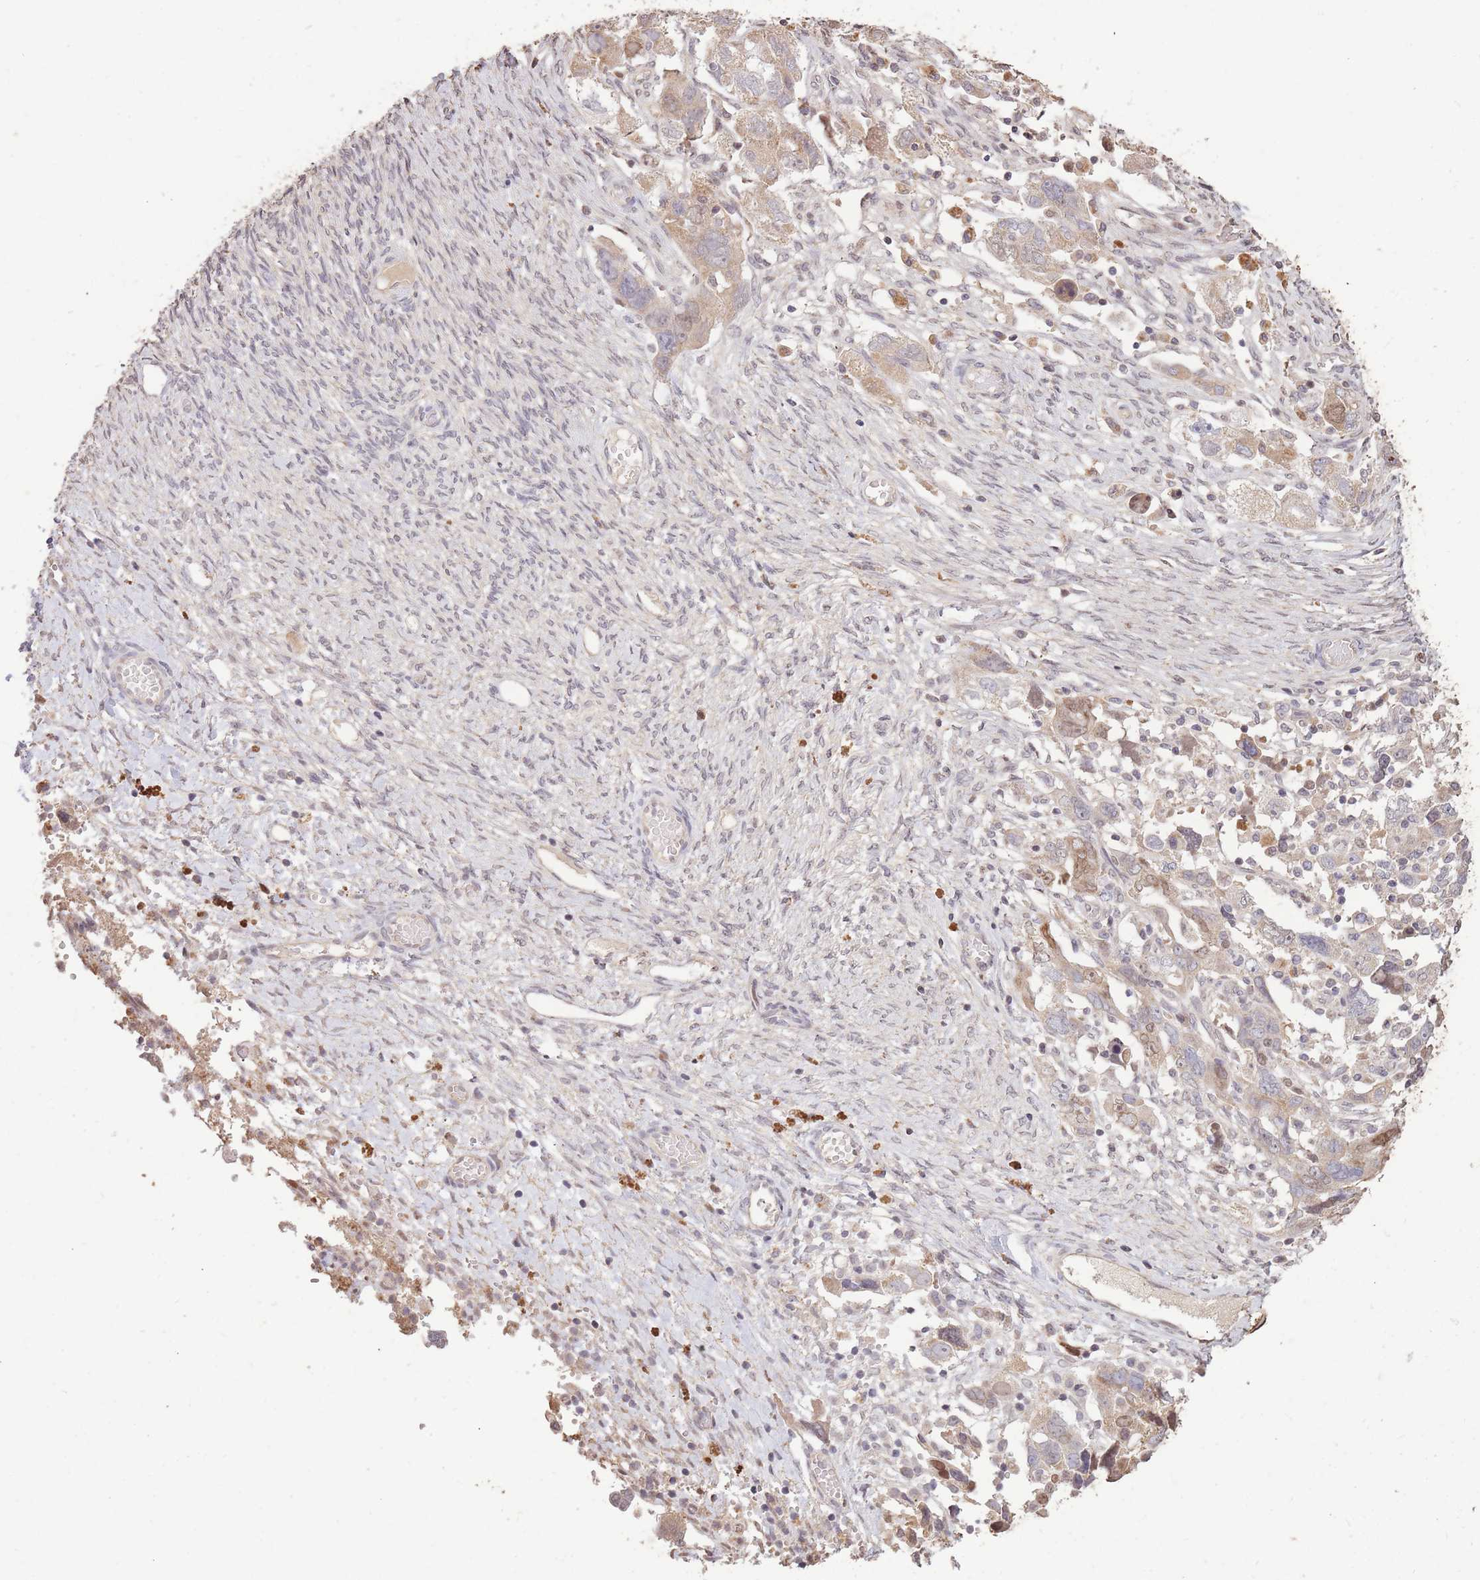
{"staining": {"intensity": "weak", "quantity": "25%-75%", "location": "cytoplasmic/membranous,nuclear"}, "tissue": "ovarian cancer", "cell_type": "Tumor cells", "image_type": "cancer", "snomed": [{"axis": "morphology", "description": "Carcinoma, NOS"}, {"axis": "morphology", "description": "Cystadenocarcinoma, serous, NOS"}, {"axis": "topography", "description": "Ovary"}], "caption": "Immunohistochemical staining of human ovarian cancer exhibits weak cytoplasmic/membranous and nuclear protein positivity in approximately 25%-75% of tumor cells.", "gene": "RGS14", "patient": {"sex": "female", "age": 69}}